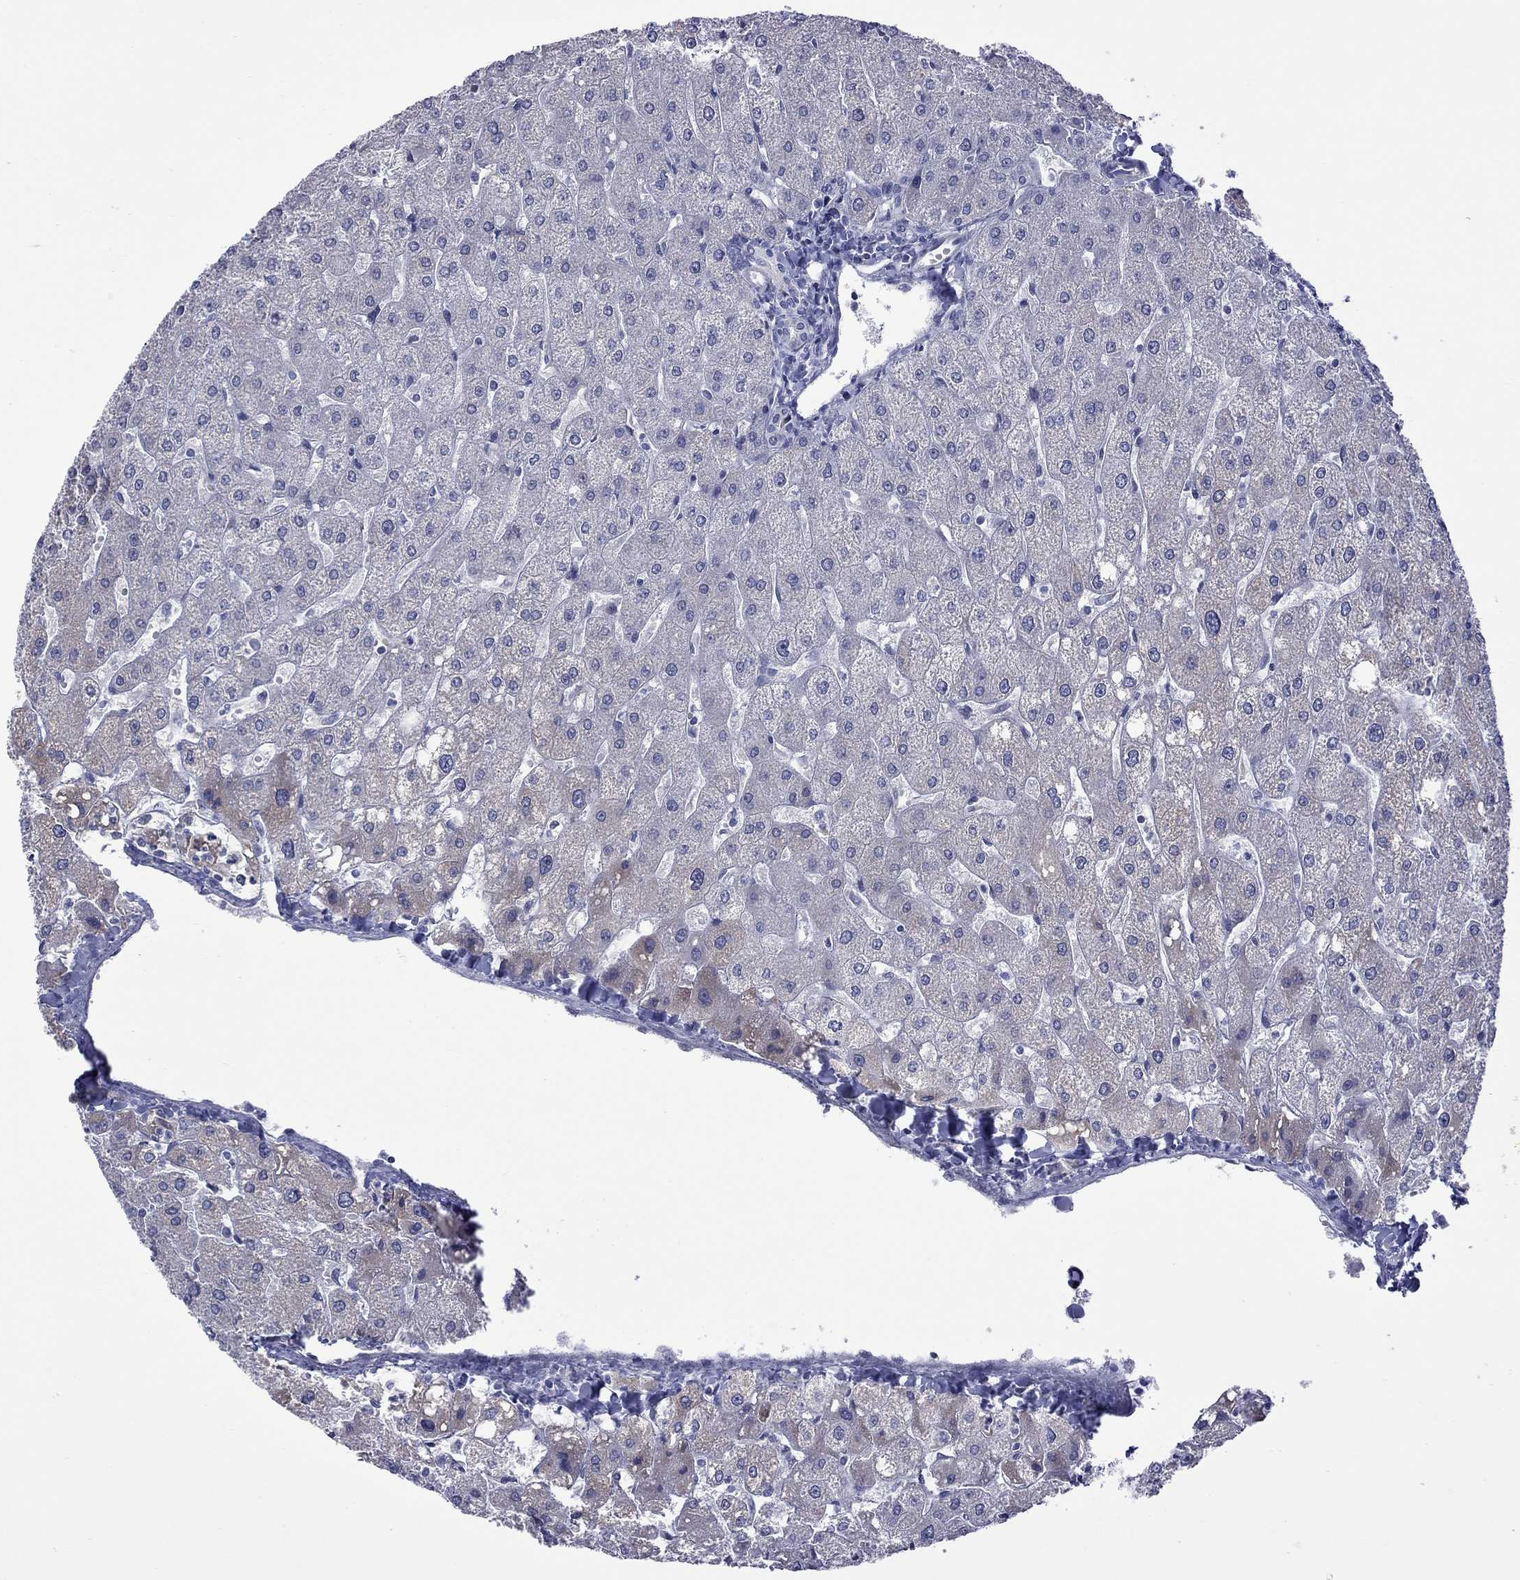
{"staining": {"intensity": "negative", "quantity": "none", "location": "none"}, "tissue": "liver", "cell_type": "Cholangiocytes", "image_type": "normal", "snomed": [{"axis": "morphology", "description": "Normal tissue, NOS"}, {"axis": "topography", "description": "Liver"}], "caption": "There is no significant positivity in cholangiocytes of liver. The staining was performed using DAB (3,3'-diaminobenzidine) to visualize the protein expression in brown, while the nuclei were stained in blue with hematoxylin (Magnification: 20x).", "gene": "CTNNBIP1", "patient": {"sex": "male", "age": 67}}